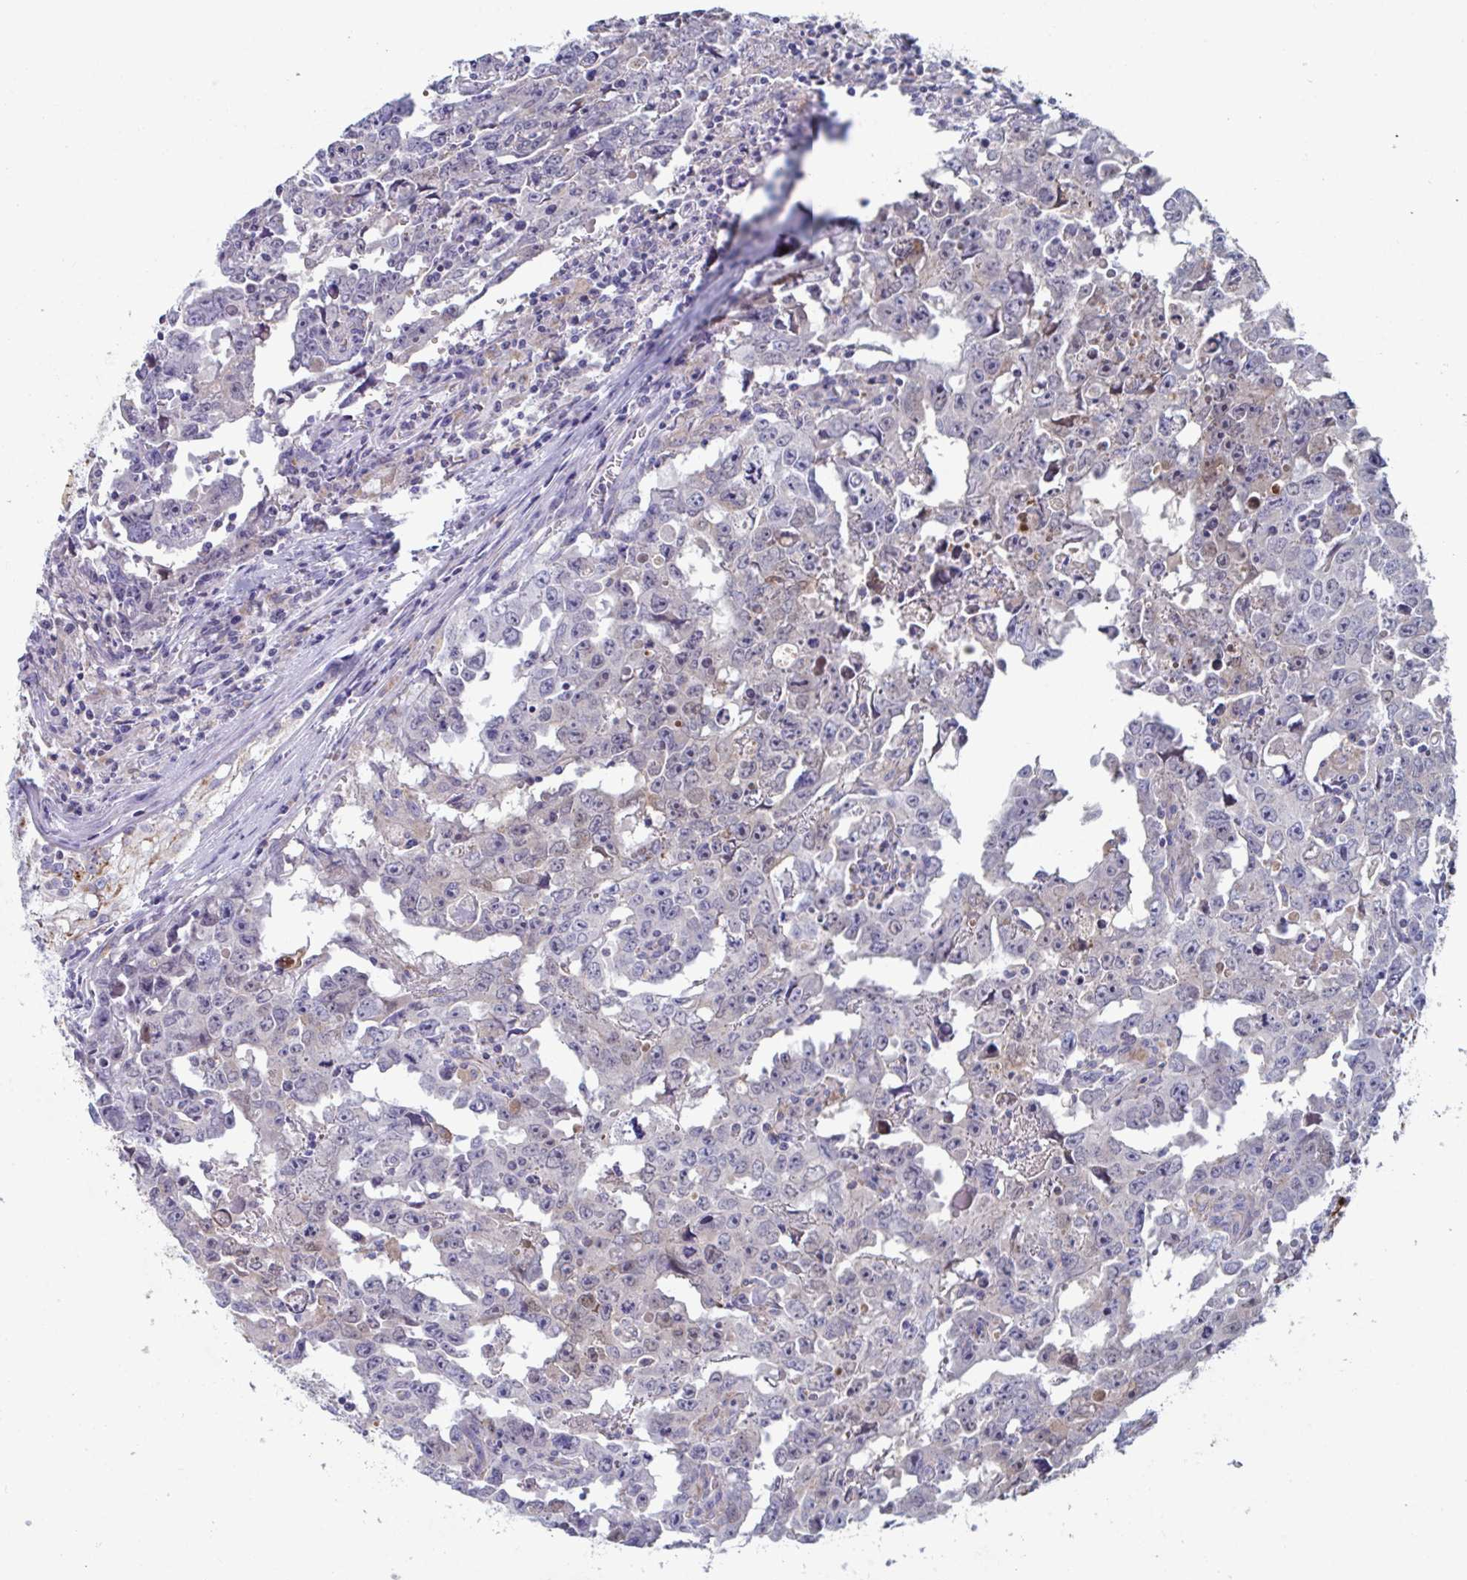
{"staining": {"intensity": "weak", "quantity": "<25%", "location": "cytoplasmic/membranous"}, "tissue": "testis cancer", "cell_type": "Tumor cells", "image_type": "cancer", "snomed": [{"axis": "morphology", "description": "Carcinoma, Embryonal, NOS"}, {"axis": "topography", "description": "Testis"}], "caption": "This image is of testis embryonal carcinoma stained with immunohistochemistry to label a protein in brown with the nuclei are counter-stained blue. There is no expression in tumor cells. The staining is performed using DAB brown chromogen with nuclei counter-stained in using hematoxylin.", "gene": "BCAT2", "patient": {"sex": "male", "age": 22}}